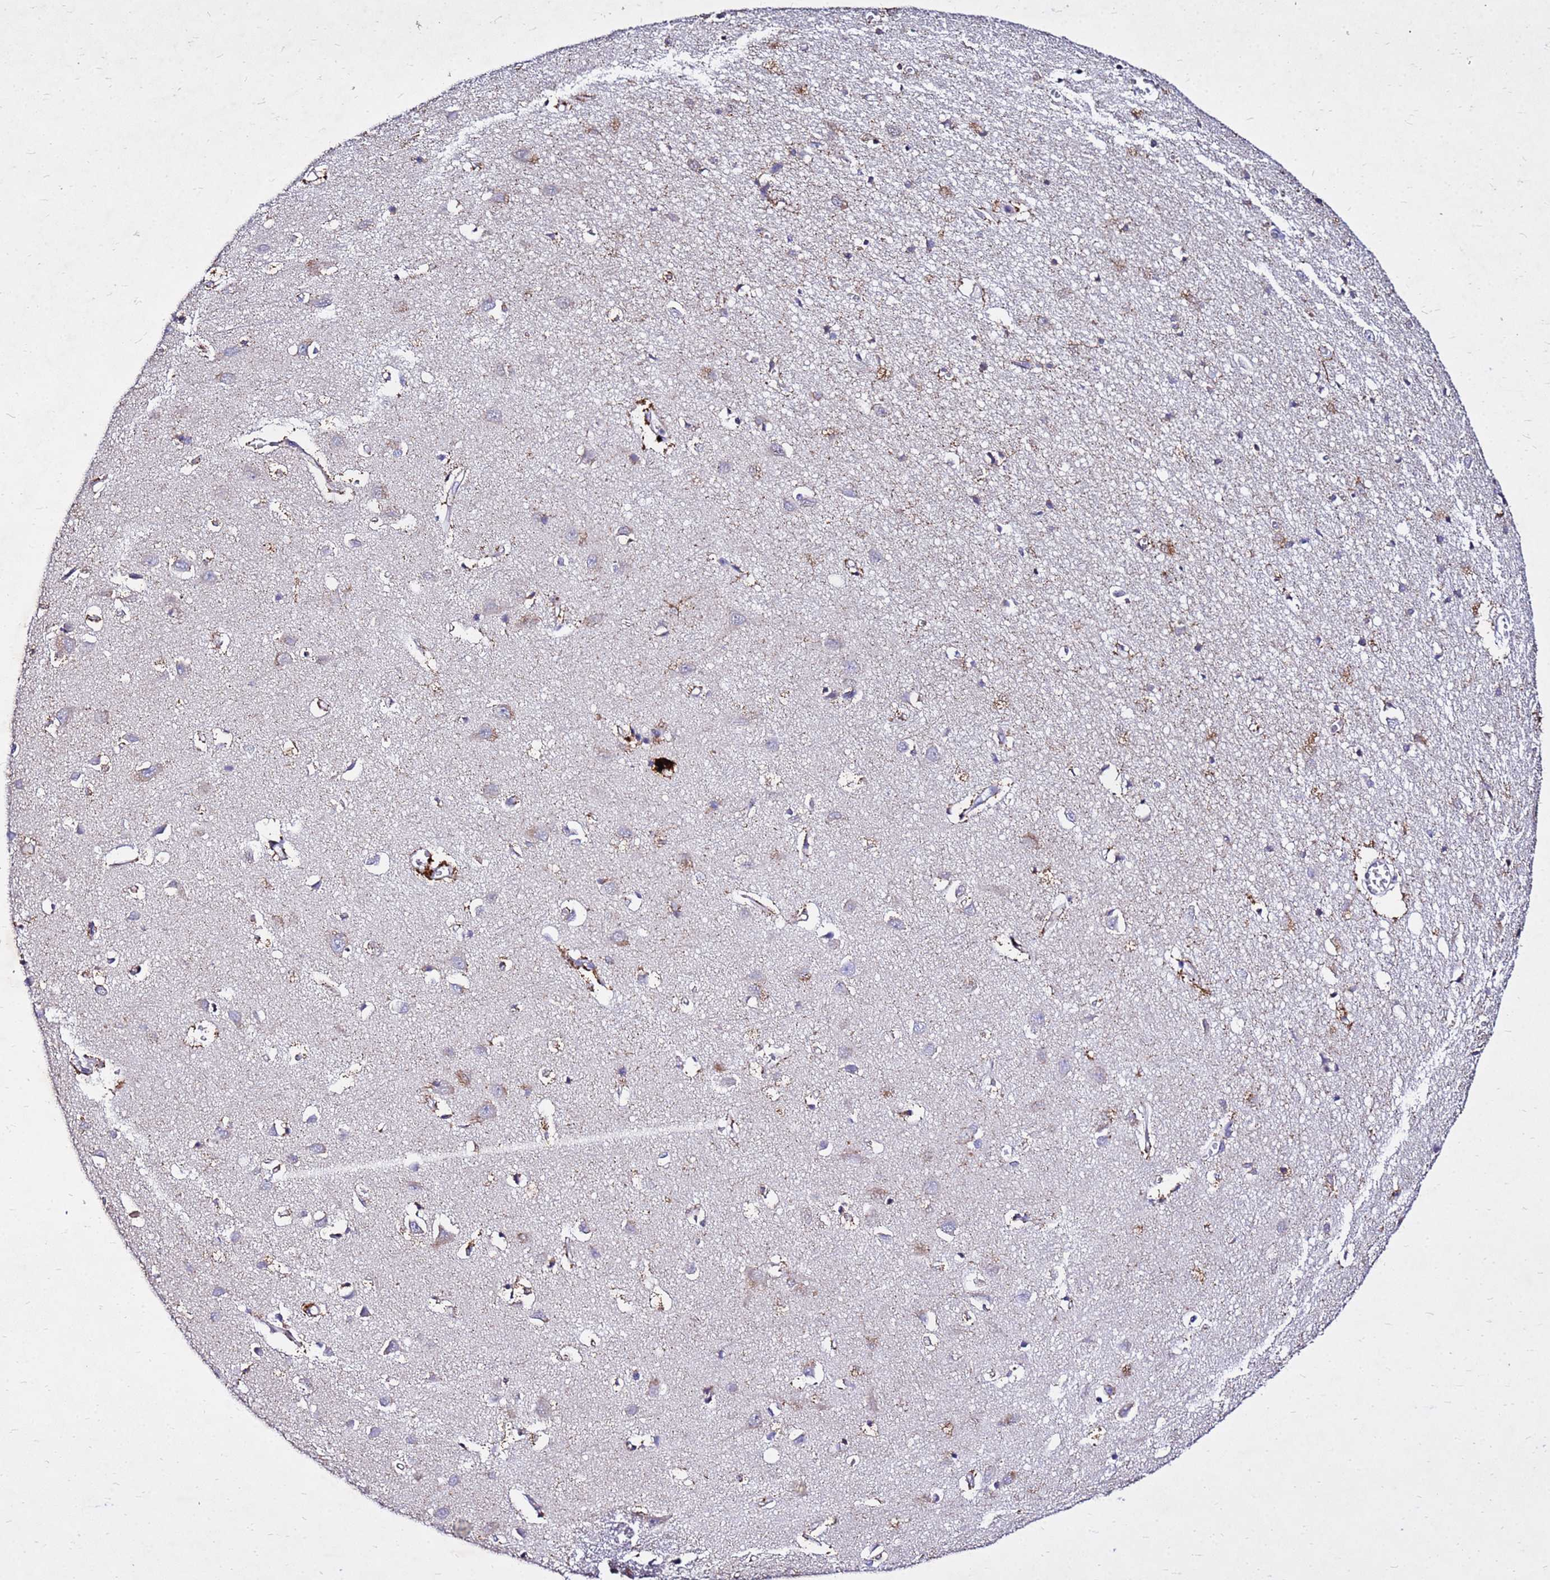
{"staining": {"intensity": "moderate", "quantity": "<25%", "location": "cytoplasmic/membranous"}, "tissue": "cerebral cortex", "cell_type": "Endothelial cells", "image_type": "normal", "snomed": [{"axis": "morphology", "description": "Normal tissue, NOS"}, {"axis": "topography", "description": "Cerebral cortex"}], "caption": "Protein staining by immunohistochemistry (IHC) reveals moderate cytoplasmic/membranous staining in approximately <25% of endothelial cells in unremarkable cerebral cortex.", "gene": "COX14", "patient": {"sex": "female", "age": 64}}